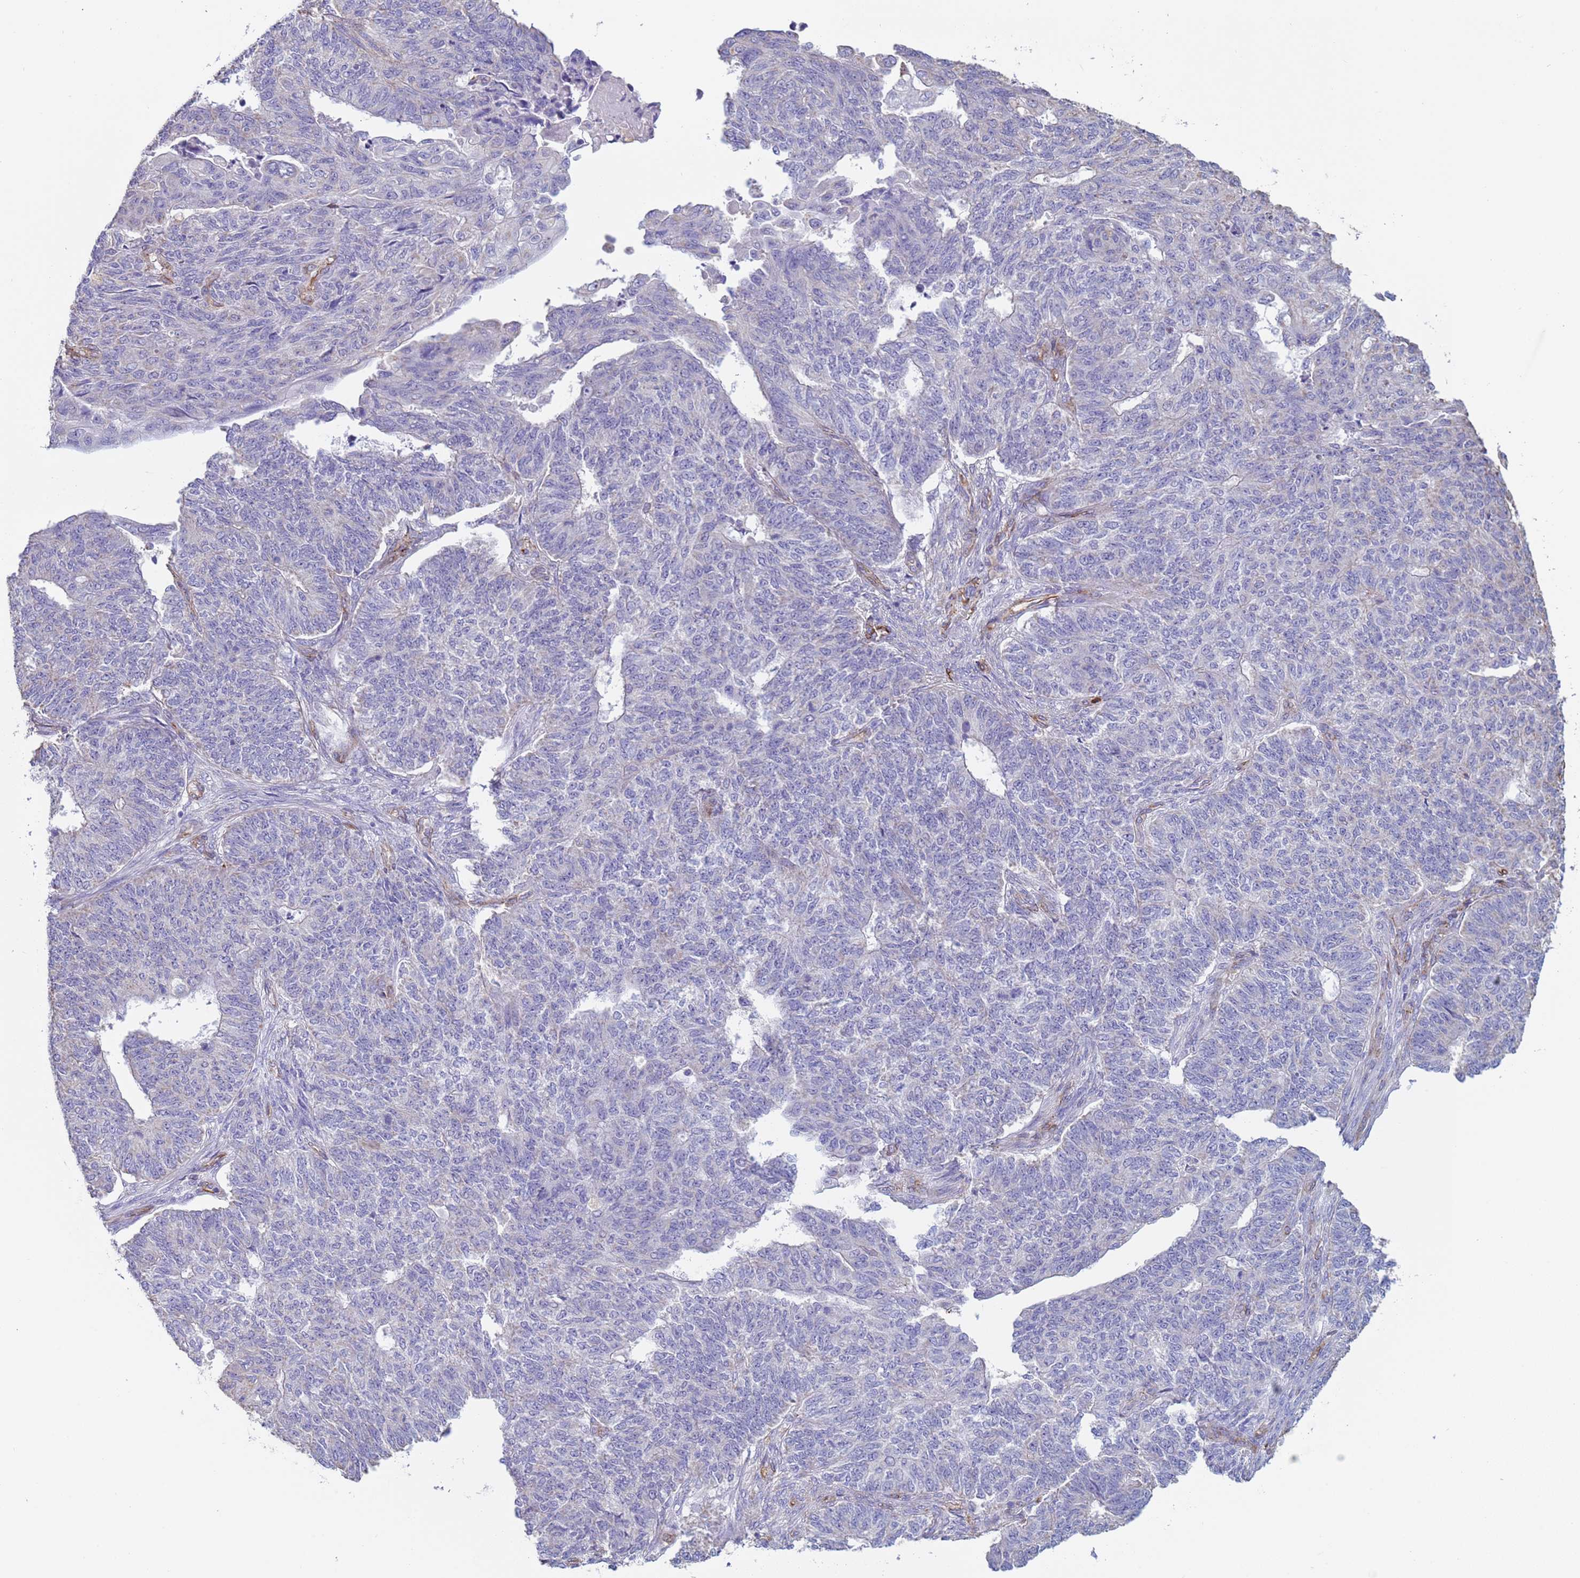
{"staining": {"intensity": "negative", "quantity": "none", "location": "none"}, "tissue": "endometrial cancer", "cell_type": "Tumor cells", "image_type": "cancer", "snomed": [{"axis": "morphology", "description": "Adenocarcinoma, NOS"}, {"axis": "topography", "description": "Endometrium"}], "caption": "The image demonstrates no staining of tumor cells in endometrial cancer.", "gene": "GASK1A", "patient": {"sex": "female", "age": 32}}